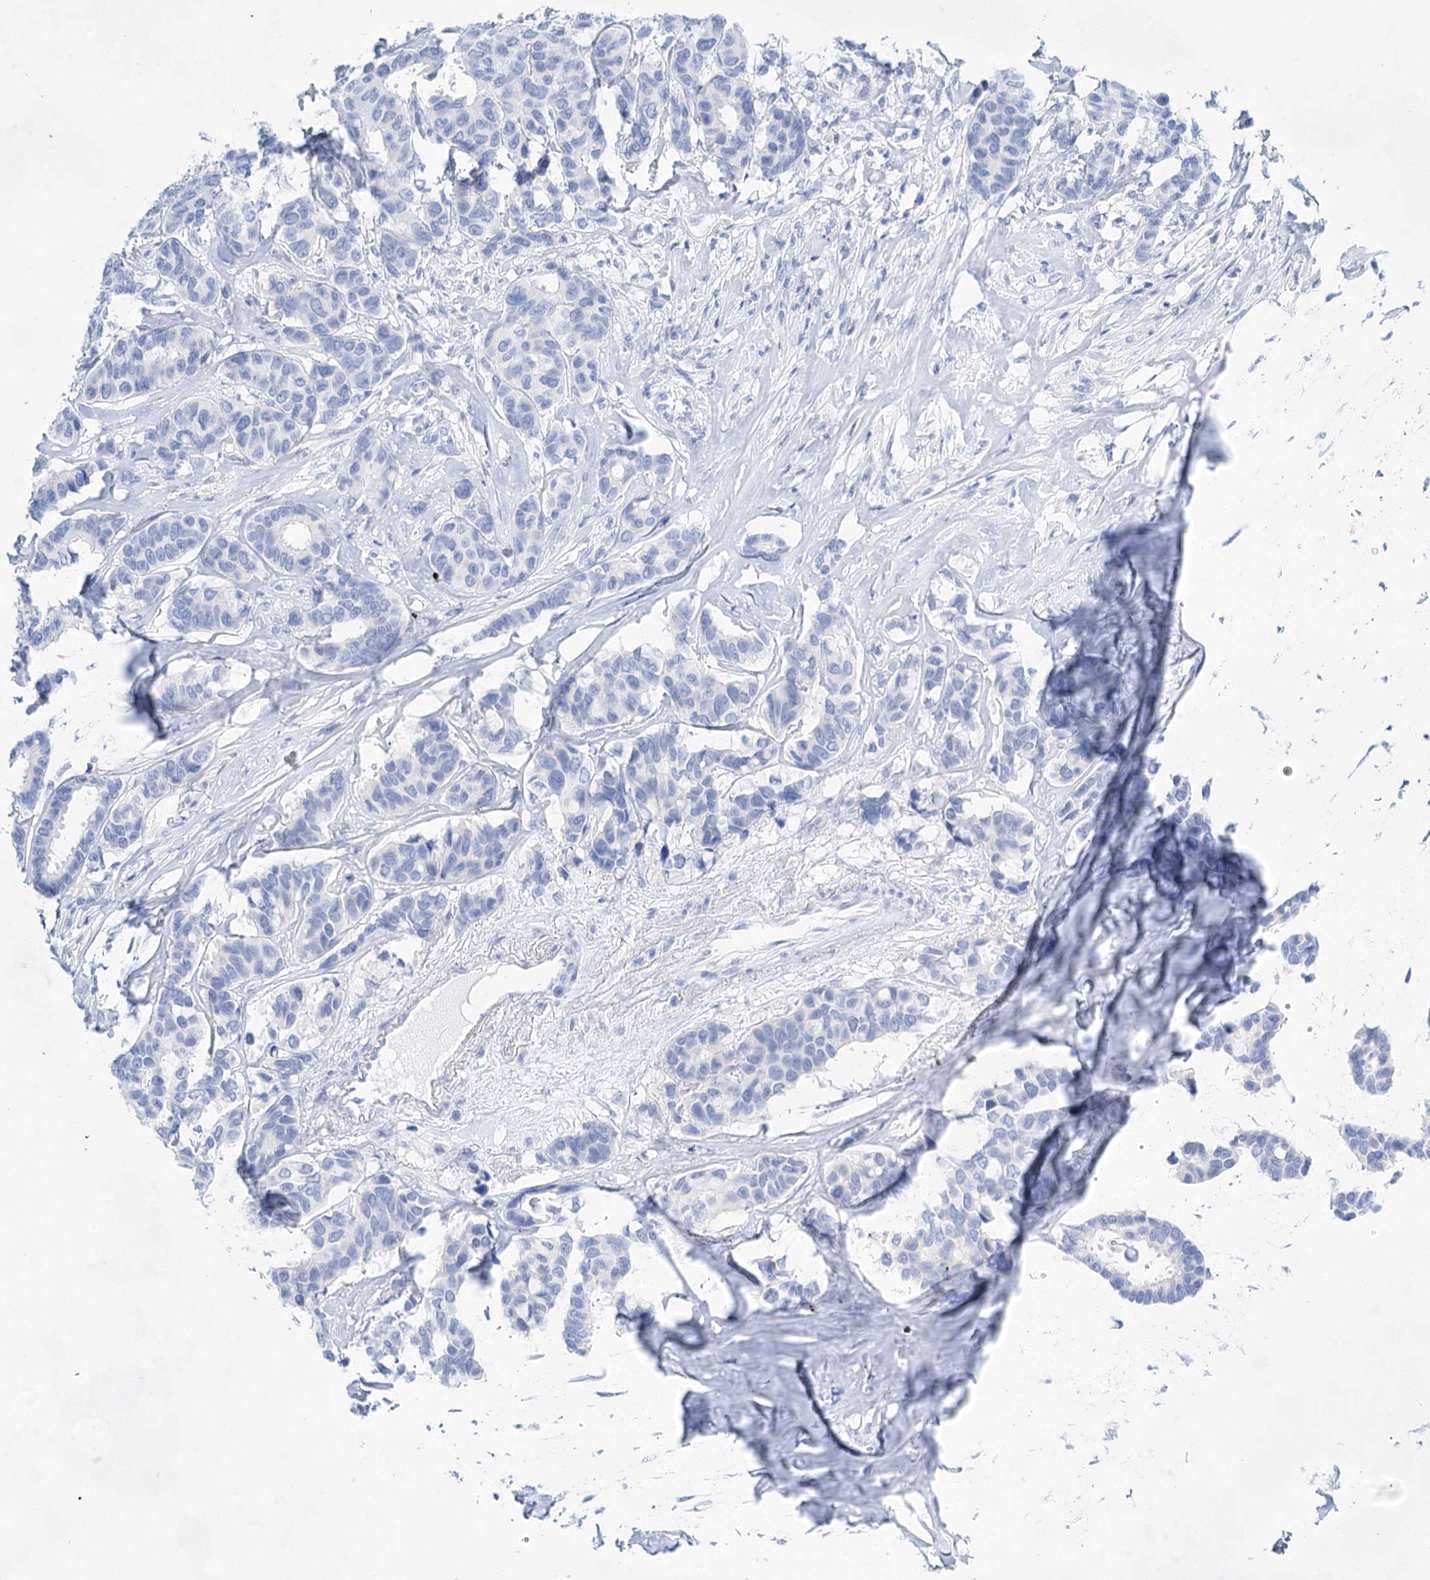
{"staining": {"intensity": "negative", "quantity": "none", "location": "none"}, "tissue": "breast cancer", "cell_type": "Tumor cells", "image_type": "cancer", "snomed": [{"axis": "morphology", "description": "Duct carcinoma"}, {"axis": "topography", "description": "Breast"}], "caption": "Image shows no protein staining in tumor cells of breast cancer tissue. The staining is performed using DAB brown chromogen with nuclei counter-stained in using hematoxylin.", "gene": "LALBA", "patient": {"sex": "female", "age": 87}}